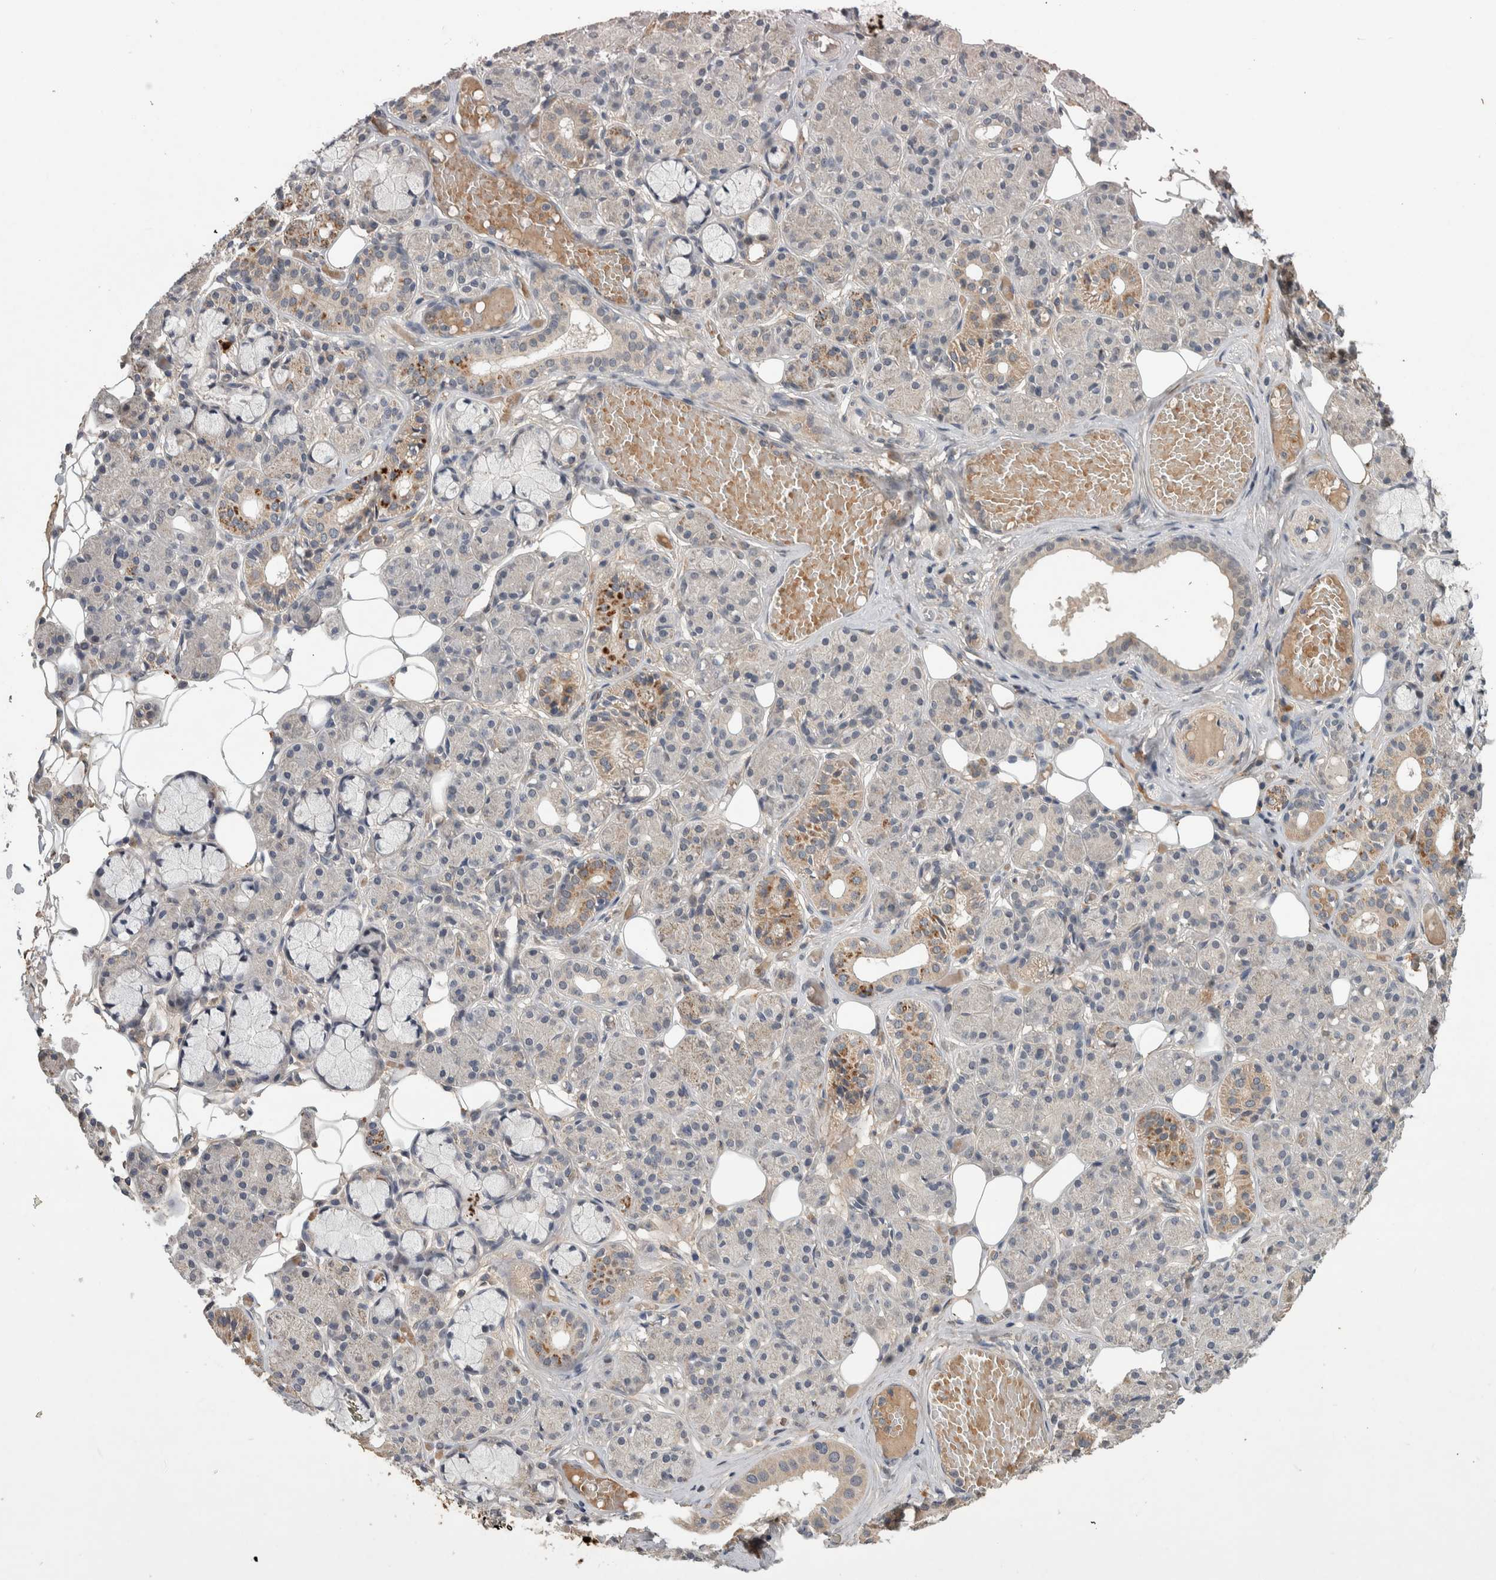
{"staining": {"intensity": "moderate", "quantity": "<25%", "location": "cytoplasmic/membranous"}, "tissue": "salivary gland", "cell_type": "Glandular cells", "image_type": "normal", "snomed": [{"axis": "morphology", "description": "Normal tissue, NOS"}, {"axis": "topography", "description": "Salivary gland"}], "caption": "DAB immunohistochemical staining of unremarkable human salivary gland exhibits moderate cytoplasmic/membranous protein staining in approximately <25% of glandular cells.", "gene": "CHRM3", "patient": {"sex": "male", "age": 63}}